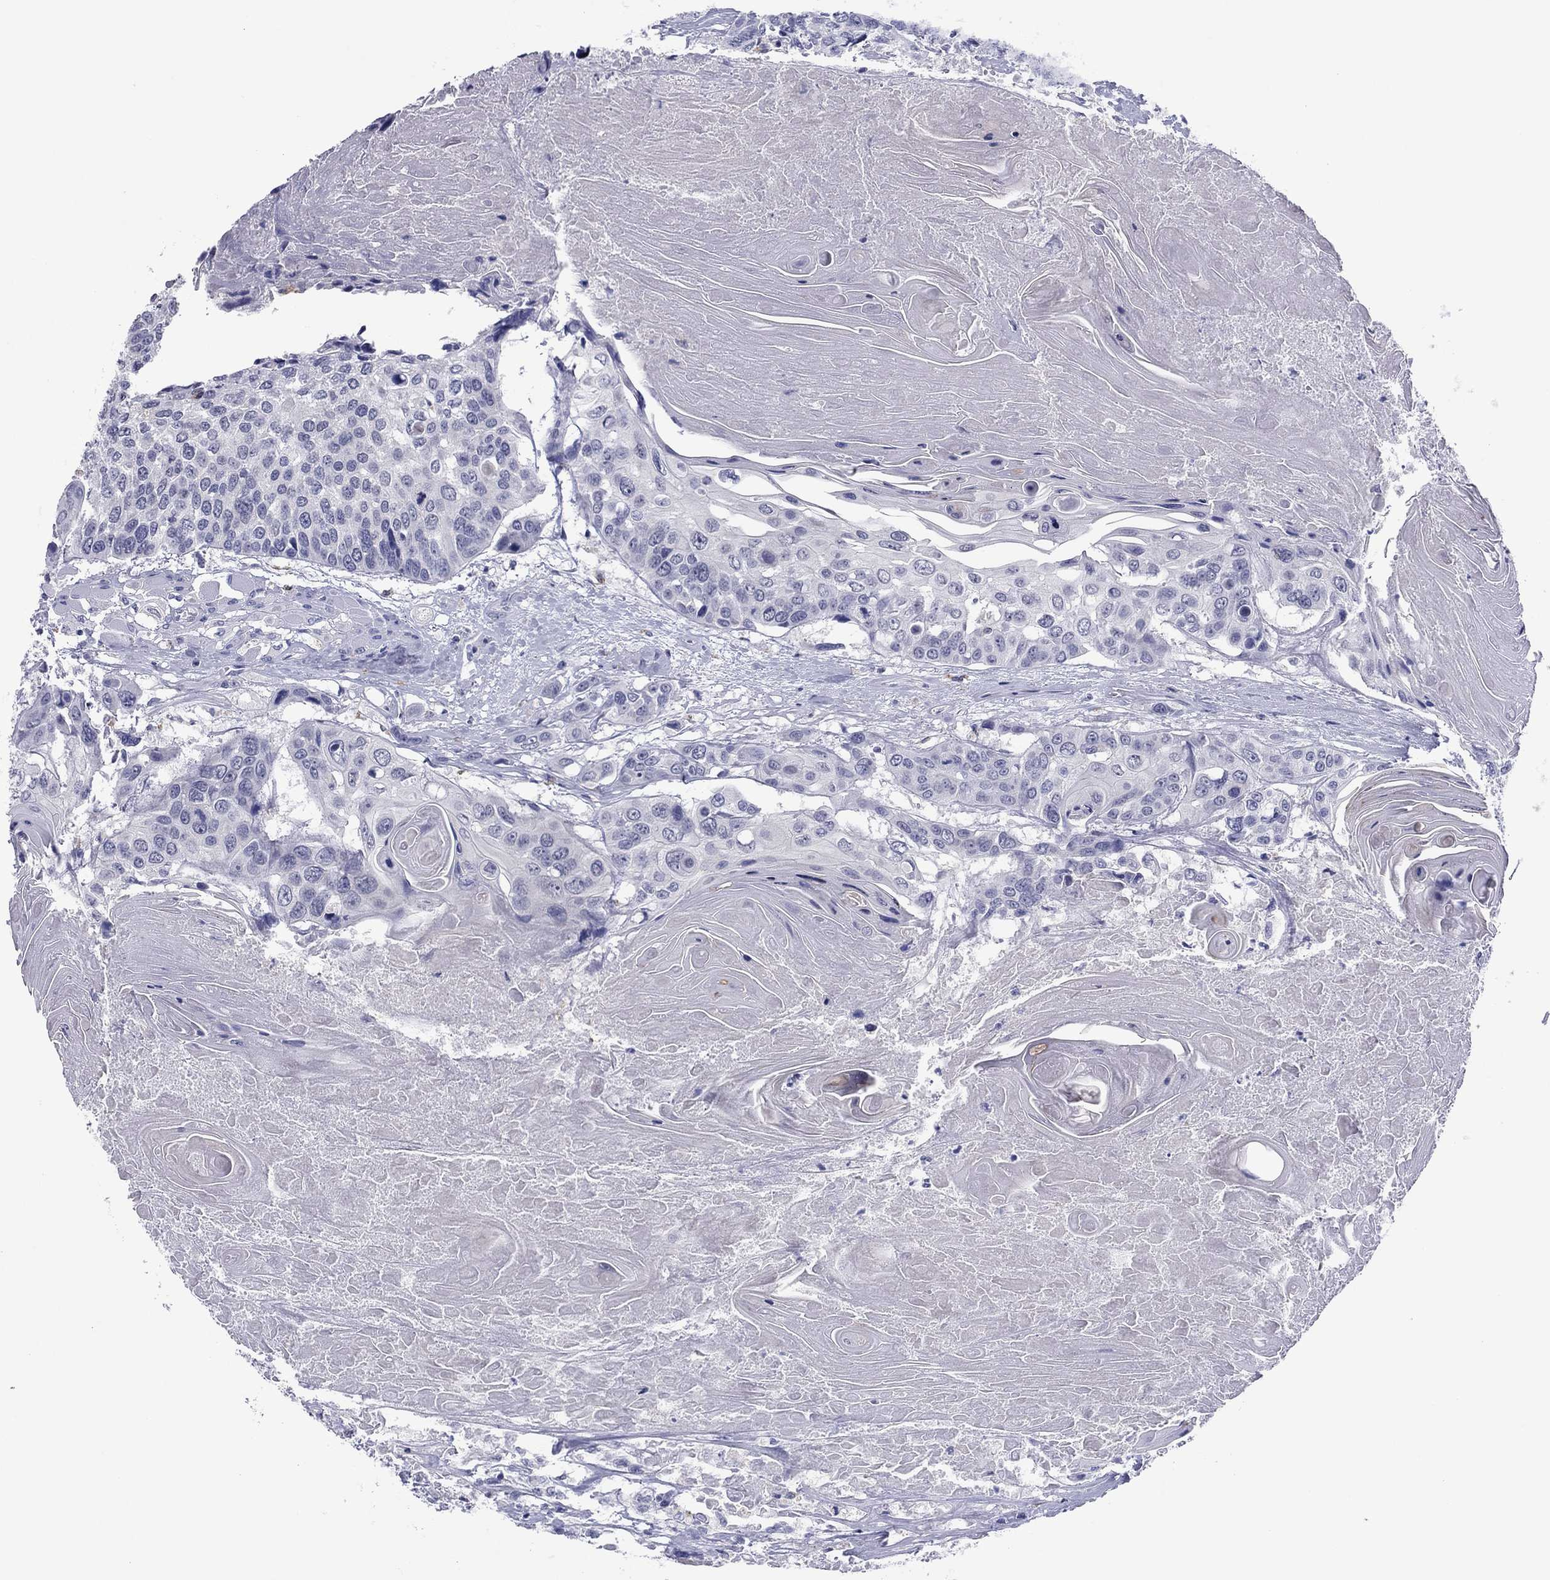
{"staining": {"intensity": "negative", "quantity": "none", "location": "none"}, "tissue": "head and neck cancer", "cell_type": "Tumor cells", "image_type": "cancer", "snomed": [{"axis": "morphology", "description": "Squamous cell carcinoma, NOS"}, {"axis": "topography", "description": "Oral tissue"}, {"axis": "topography", "description": "Head-Neck"}], "caption": "Head and neck cancer (squamous cell carcinoma) stained for a protein using immunohistochemistry (IHC) displays no positivity tumor cells.", "gene": "TCFL5", "patient": {"sex": "male", "age": 56}}